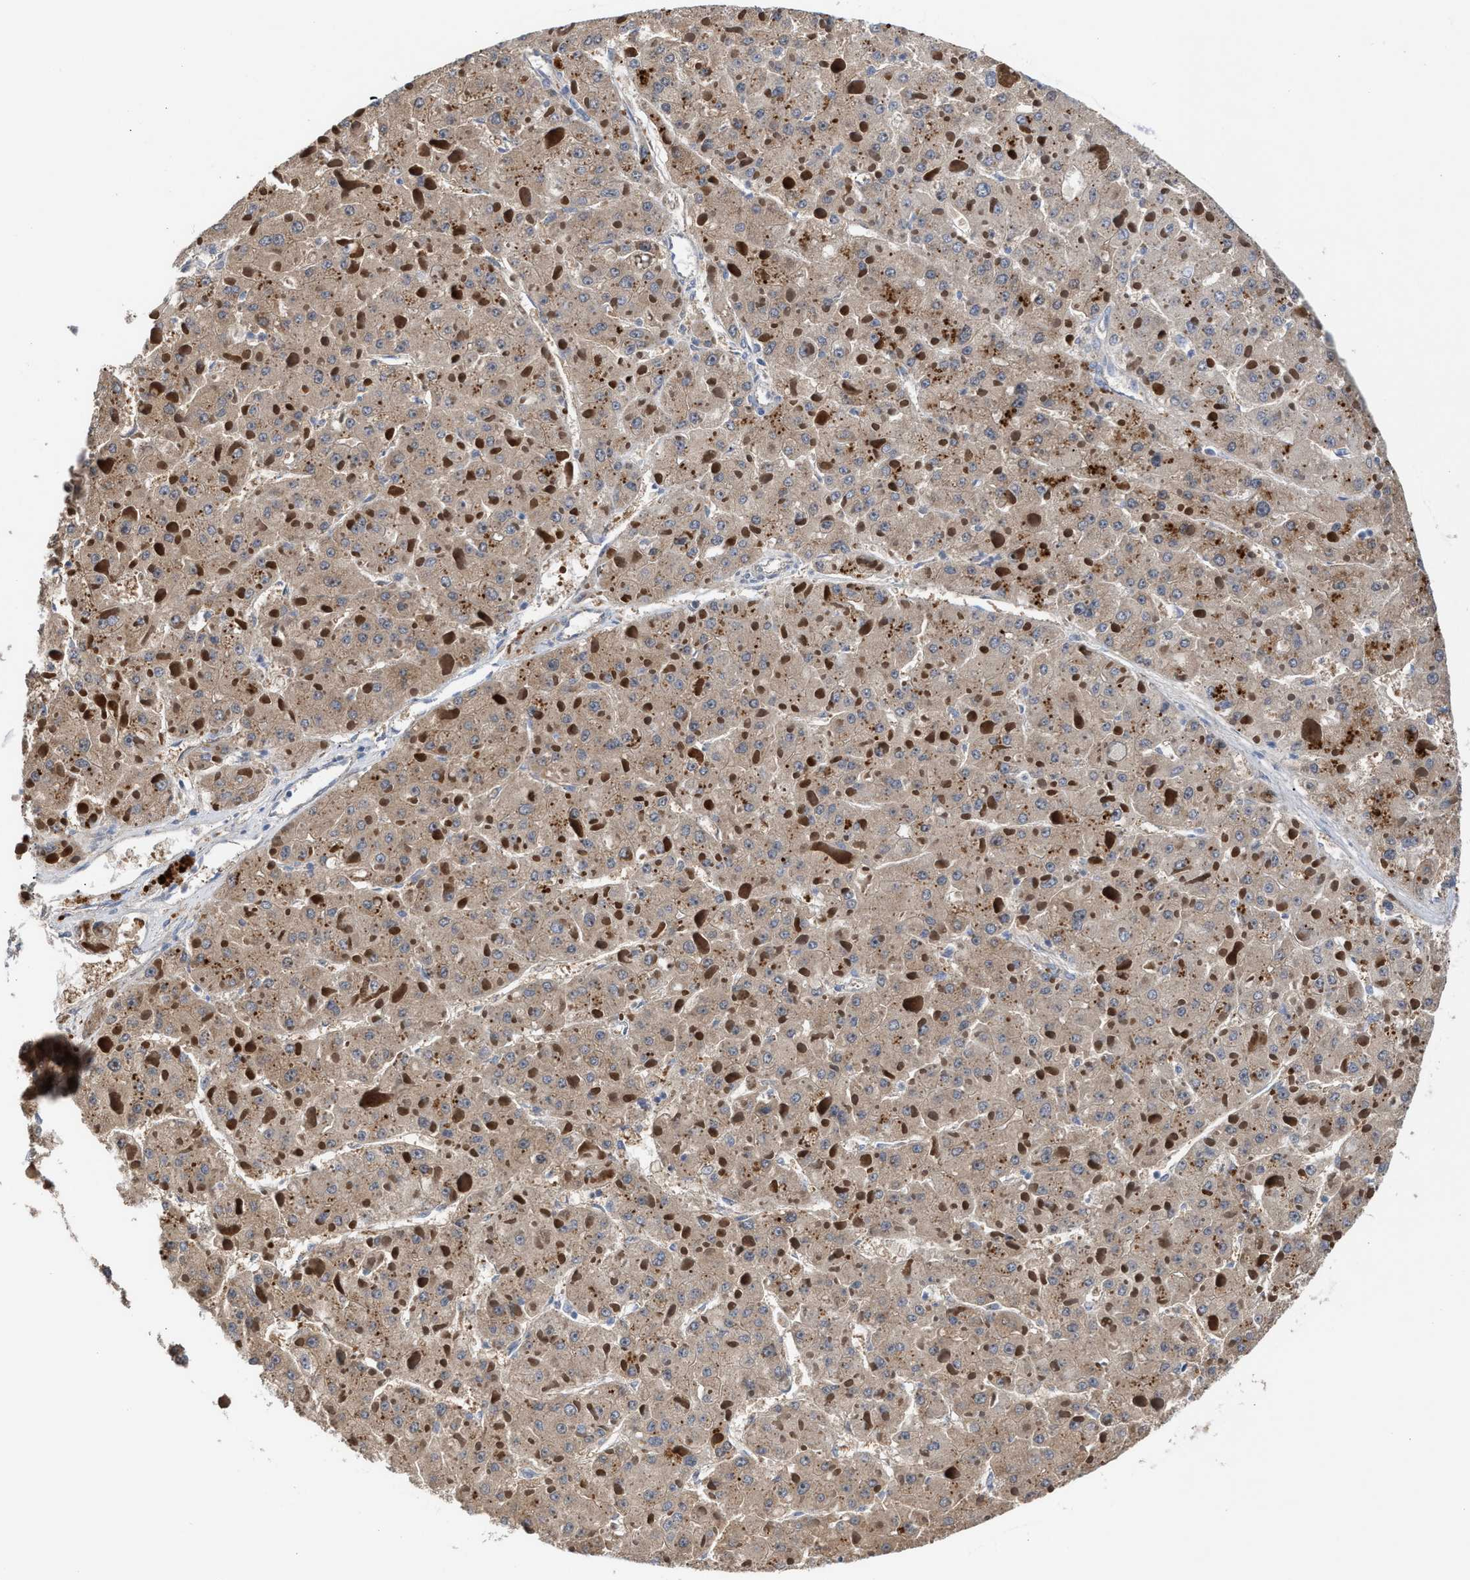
{"staining": {"intensity": "weak", "quantity": "25%-75%", "location": "cytoplasmic/membranous"}, "tissue": "liver cancer", "cell_type": "Tumor cells", "image_type": "cancer", "snomed": [{"axis": "morphology", "description": "Carcinoma, Hepatocellular, NOS"}, {"axis": "topography", "description": "Liver"}], "caption": "Protein staining demonstrates weak cytoplasmic/membranous expression in approximately 25%-75% of tumor cells in liver cancer. Nuclei are stained in blue.", "gene": "MECR", "patient": {"sex": "female", "age": 73}}